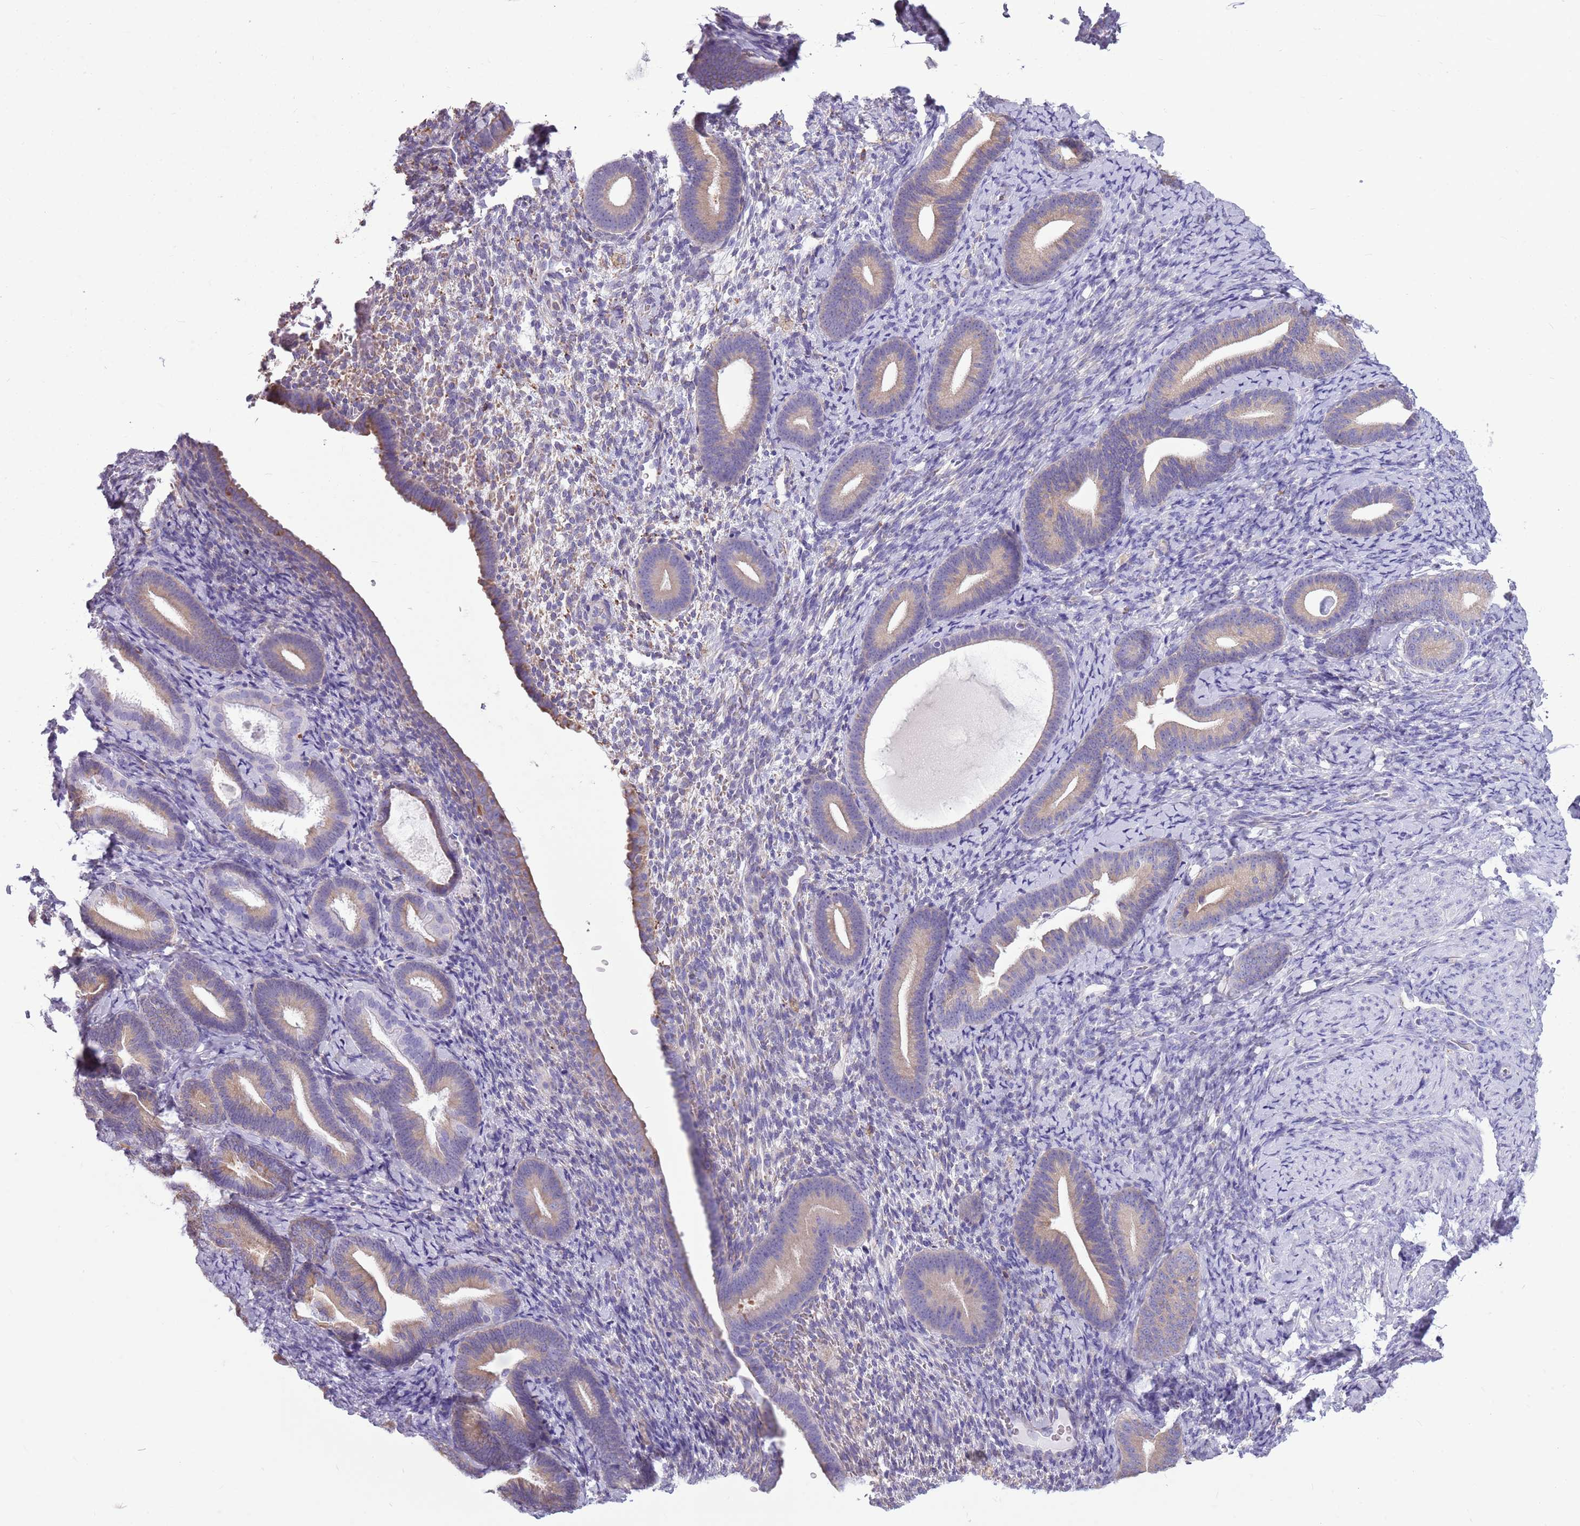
{"staining": {"intensity": "negative", "quantity": "none", "location": "none"}, "tissue": "endometrium", "cell_type": "Cells in endometrial stroma", "image_type": "normal", "snomed": [{"axis": "morphology", "description": "Normal tissue, NOS"}, {"axis": "topography", "description": "Endometrium"}], "caption": "Immunohistochemistry (IHC) image of unremarkable human endometrium stained for a protein (brown), which exhibits no staining in cells in endometrial stroma.", "gene": "KCTD19", "patient": {"sex": "female", "age": 65}}